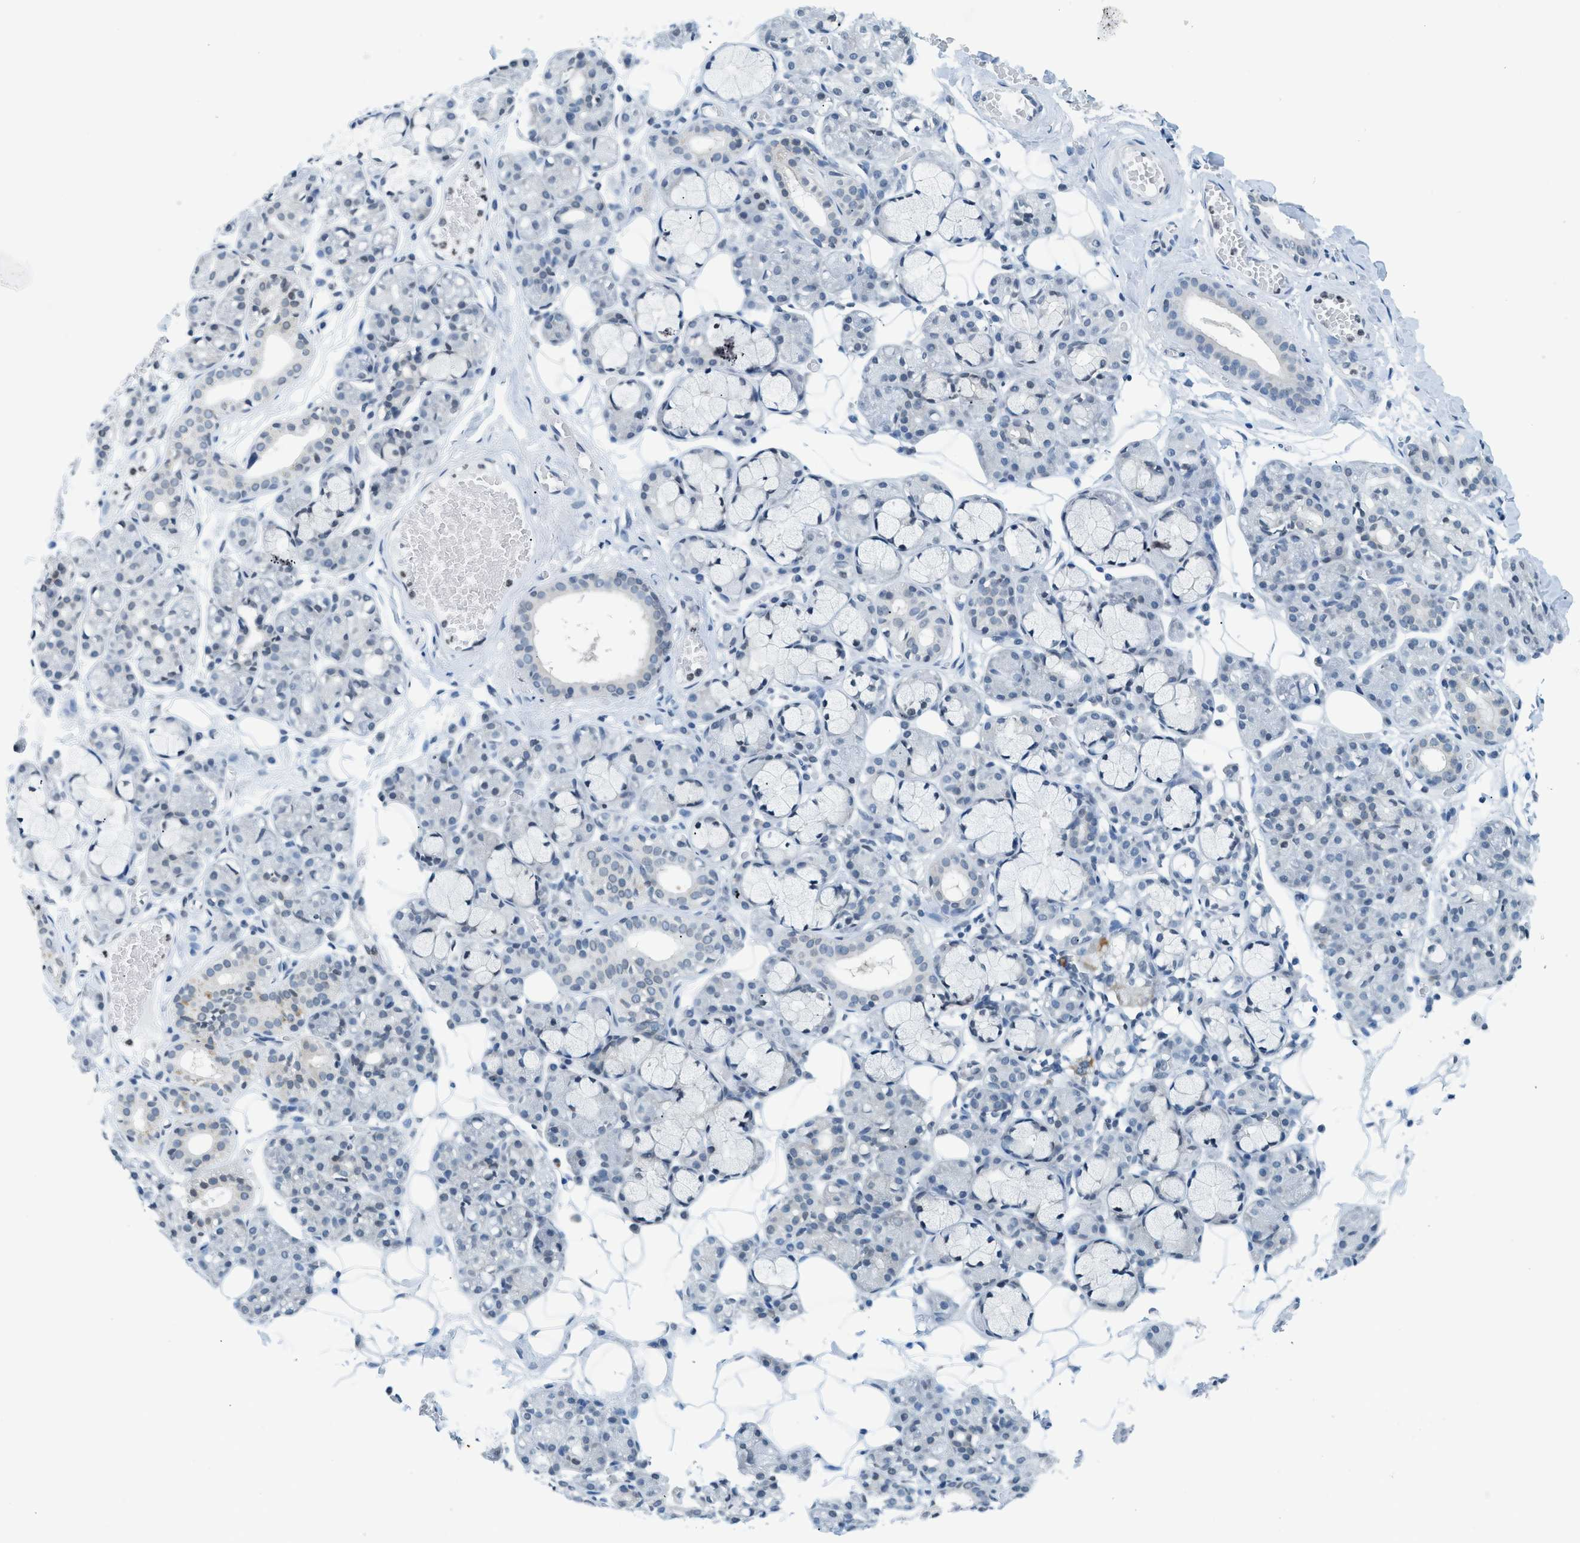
{"staining": {"intensity": "negative", "quantity": "none", "location": "none"}, "tissue": "salivary gland", "cell_type": "Glandular cells", "image_type": "normal", "snomed": [{"axis": "morphology", "description": "Normal tissue, NOS"}, {"axis": "topography", "description": "Salivary gland"}], "caption": "Immunohistochemistry of unremarkable human salivary gland demonstrates no staining in glandular cells. (Immunohistochemistry (ihc), brightfield microscopy, high magnification).", "gene": "UVRAG", "patient": {"sex": "male", "age": 63}}